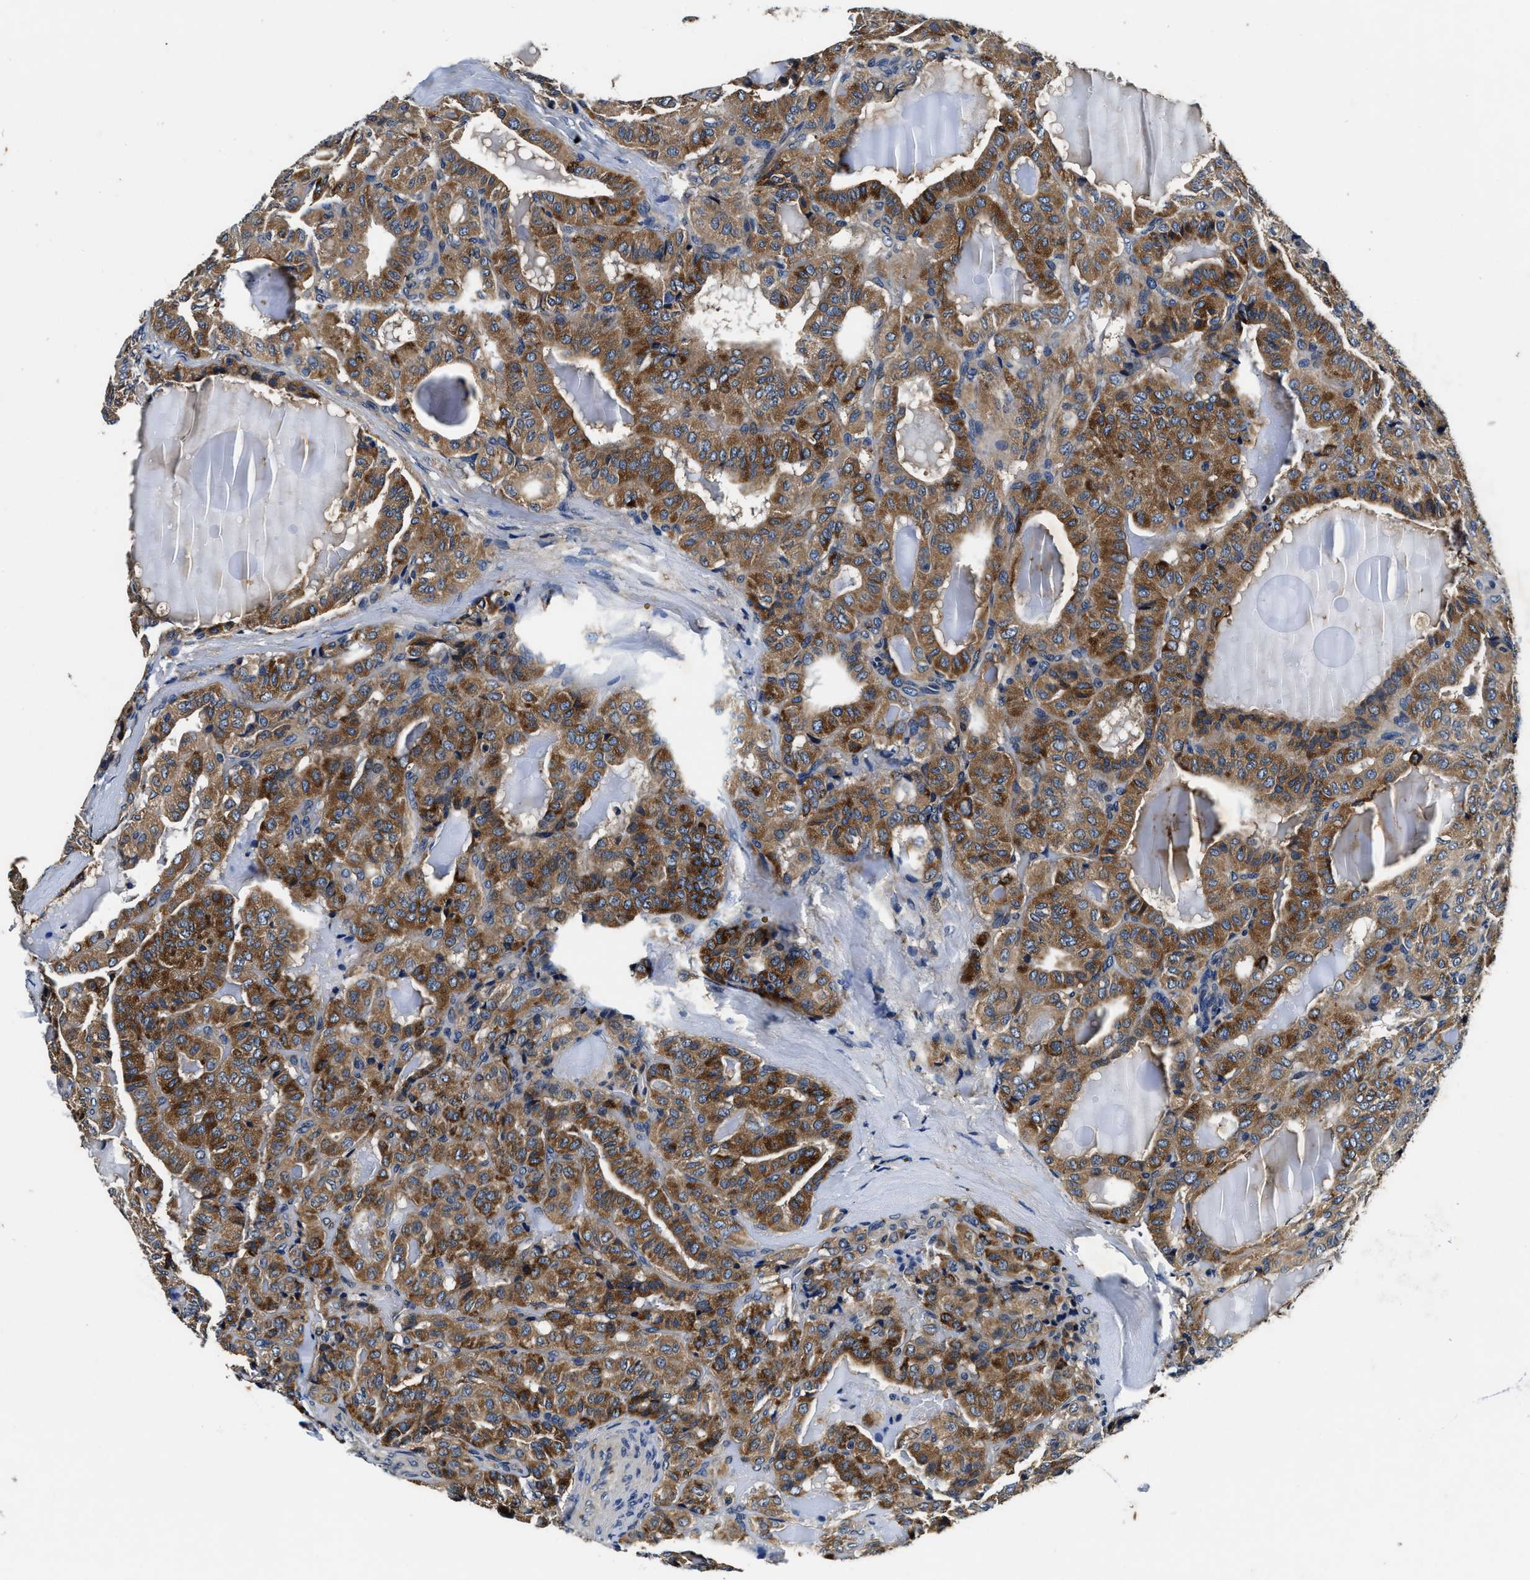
{"staining": {"intensity": "moderate", "quantity": ">75%", "location": "cytoplasmic/membranous"}, "tissue": "thyroid cancer", "cell_type": "Tumor cells", "image_type": "cancer", "snomed": [{"axis": "morphology", "description": "Papillary adenocarcinoma, NOS"}, {"axis": "topography", "description": "Thyroid gland"}], "caption": "The micrograph demonstrates immunohistochemical staining of thyroid papillary adenocarcinoma. There is moderate cytoplasmic/membranous positivity is appreciated in approximately >75% of tumor cells.", "gene": "PI4KB", "patient": {"sex": "male", "age": 77}}